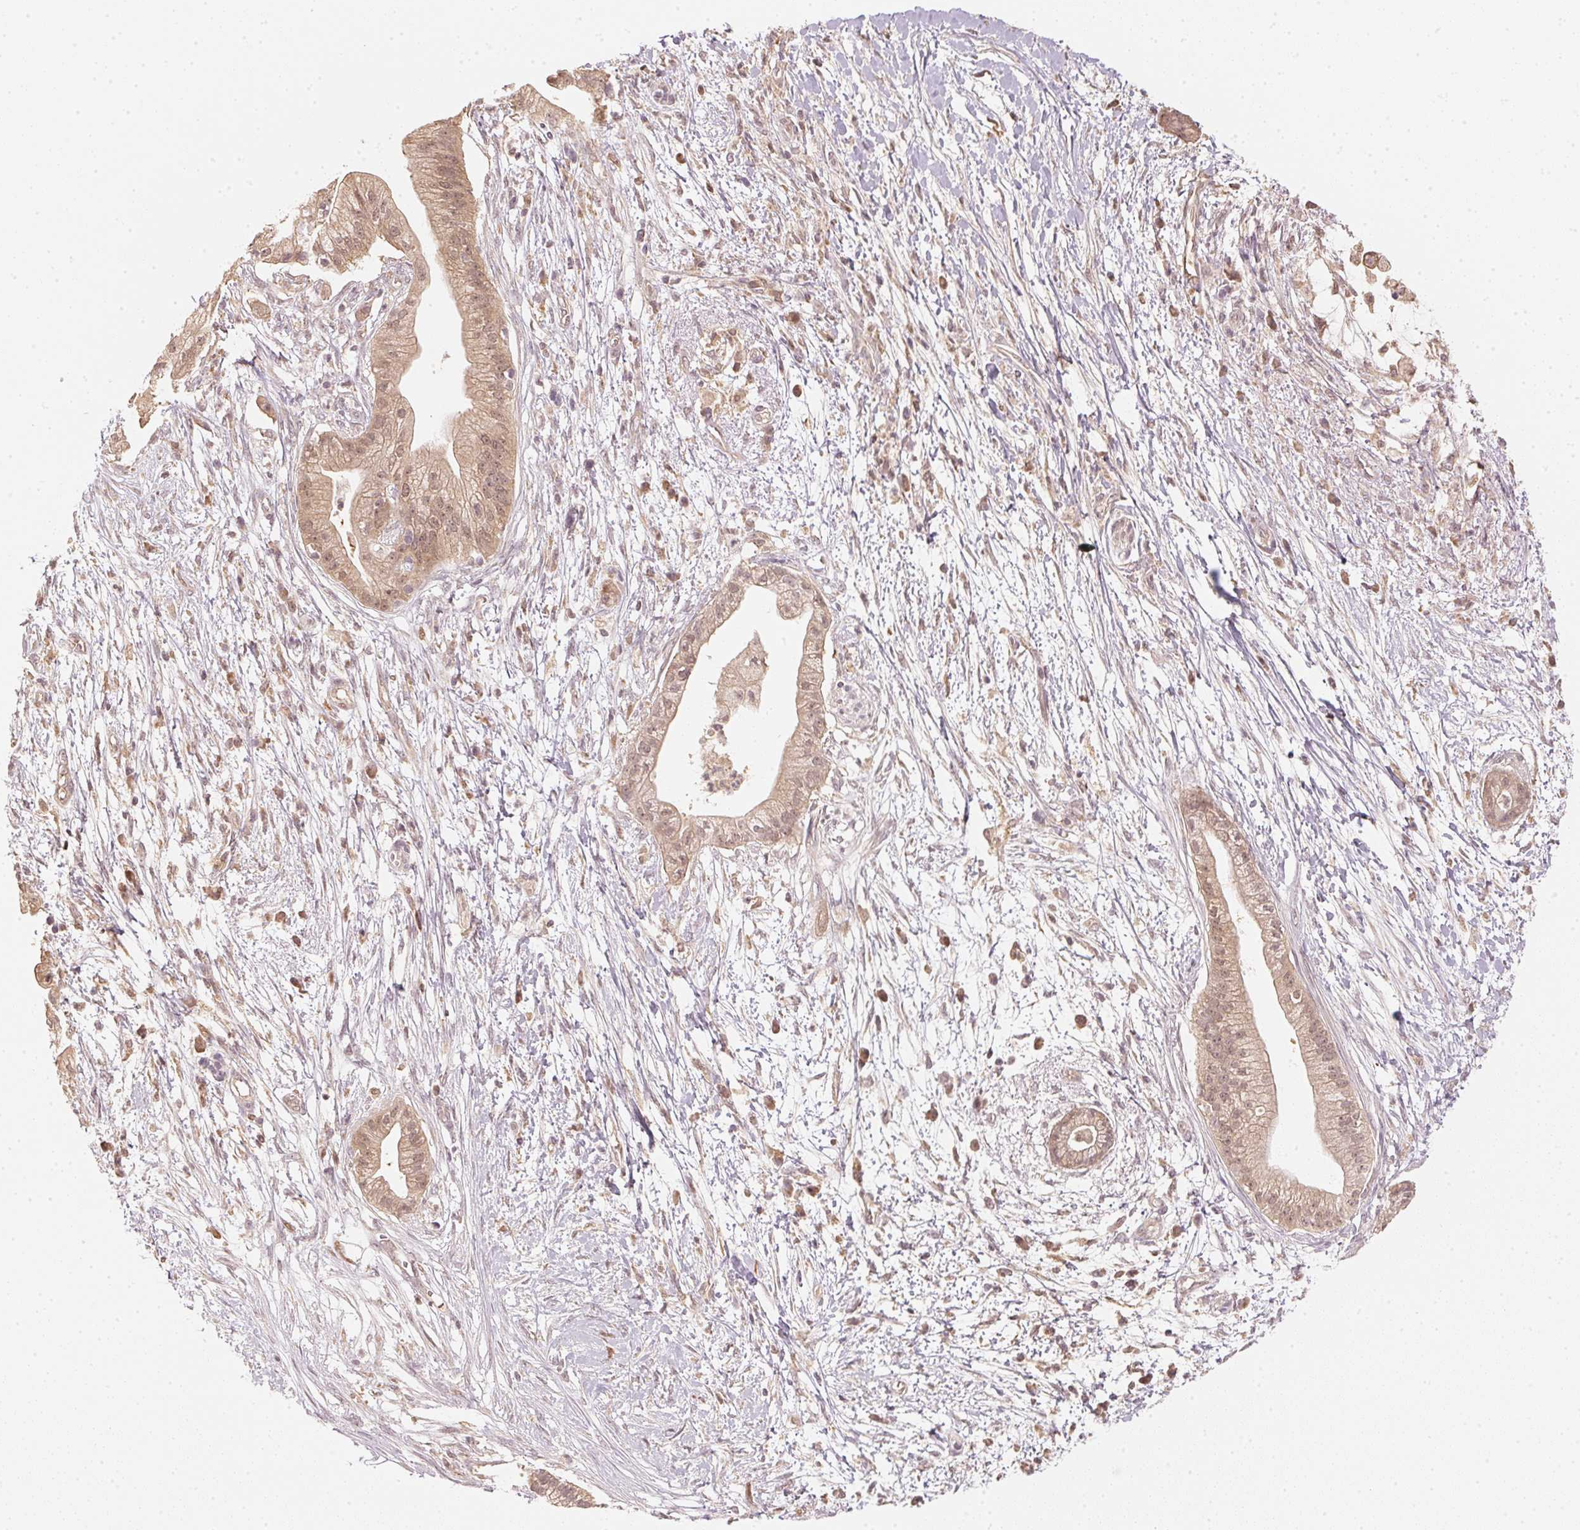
{"staining": {"intensity": "weak", "quantity": ">75%", "location": "cytoplasmic/membranous,nuclear"}, "tissue": "pancreatic cancer", "cell_type": "Tumor cells", "image_type": "cancer", "snomed": [{"axis": "morphology", "description": "Normal tissue, NOS"}, {"axis": "morphology", "description": "Adenocarcinoma, NOS"}, {"axis": "topography", "description": "Lymph node"}, {"axis": "topography", "description": "Pancreas"}], "caption": "Immunohistochemical staining of human adenocarcinoma (pancreatic) demonstrates low levels of weak cytoplasmic/membranous and nuclear staining in about >75% of tumor cells.", "gene": "UBE2L3", "patient": {"sex": "female", "age": 58}}